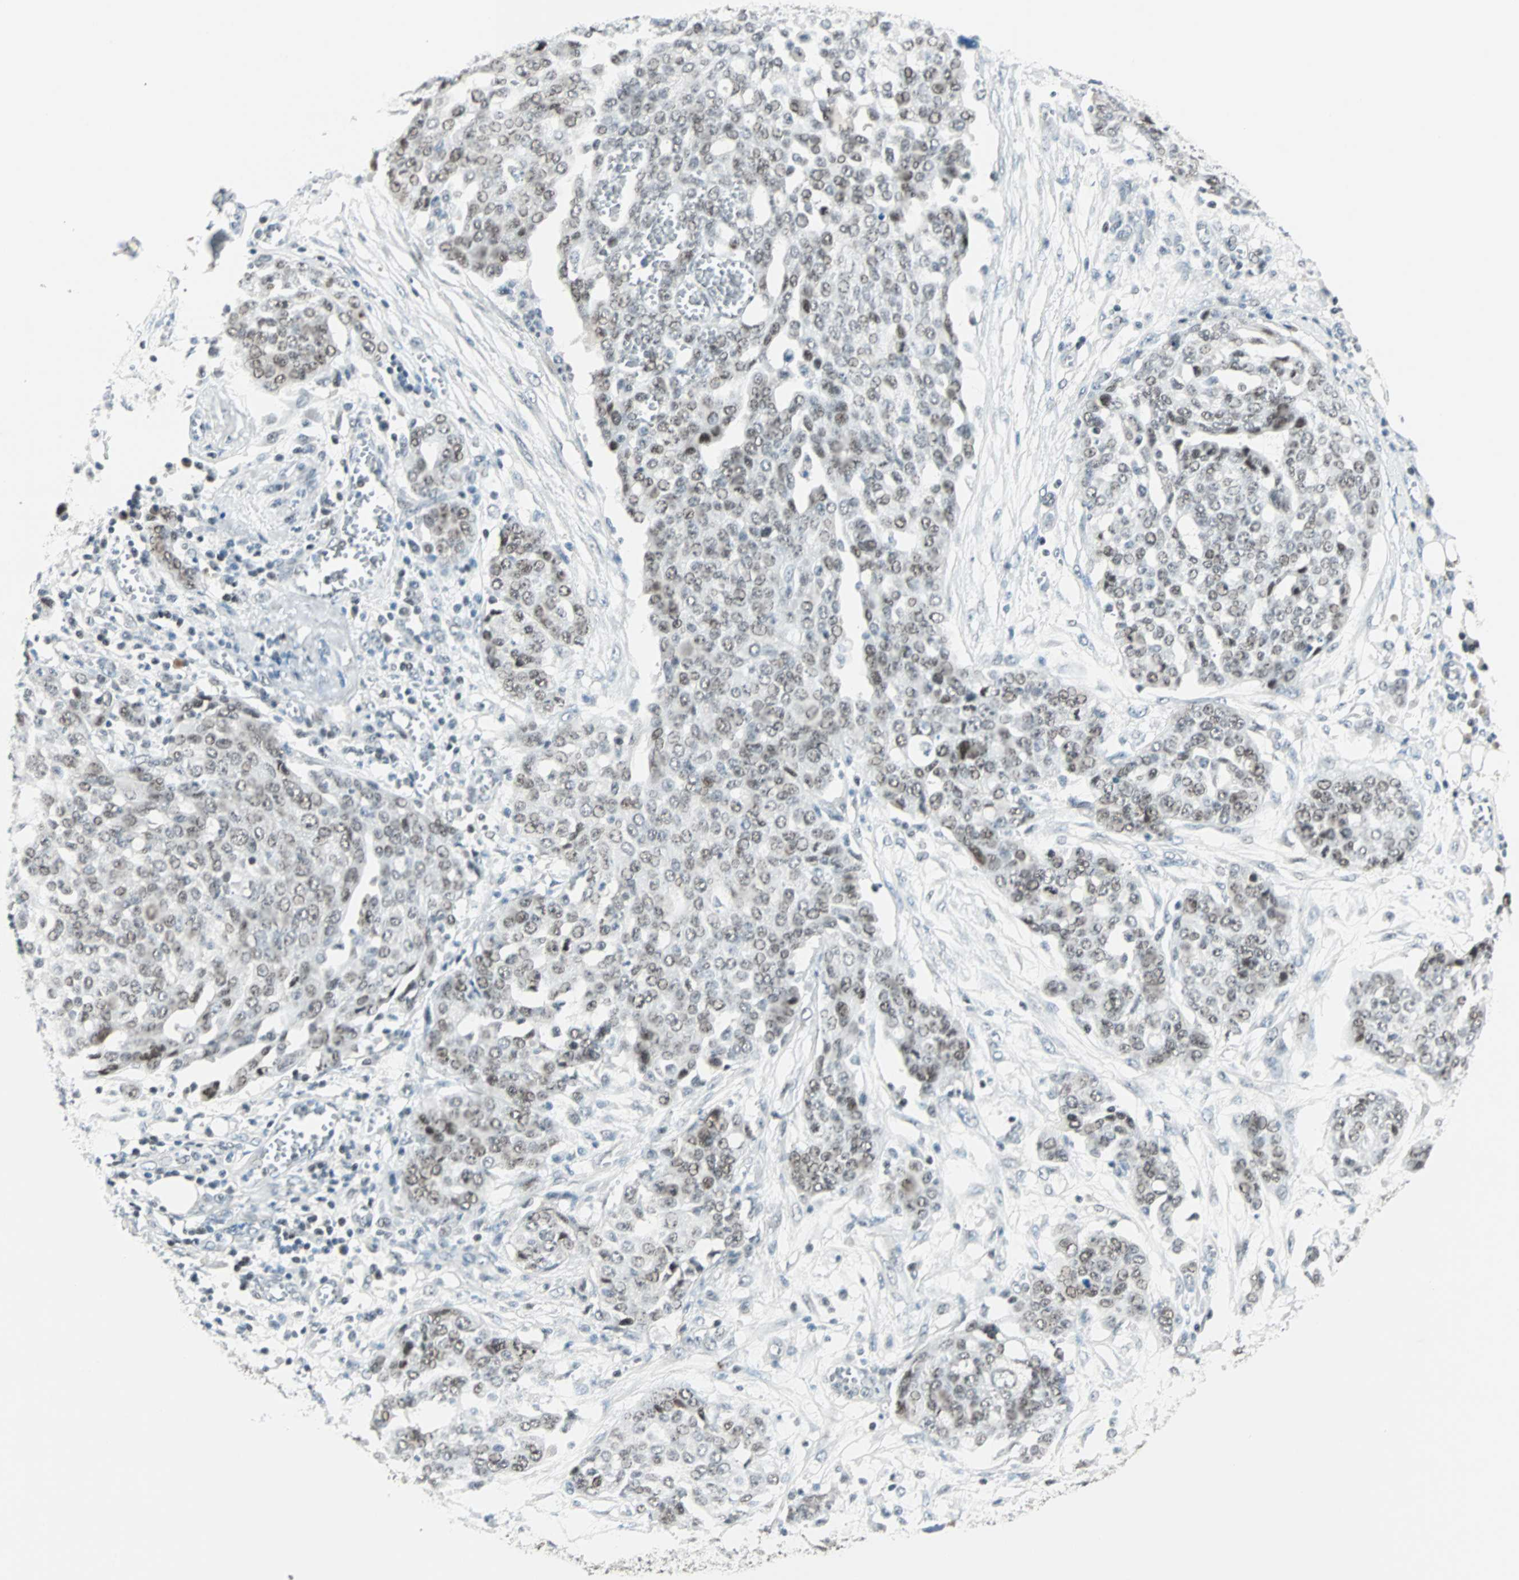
{"staining": {"intensity": "weak", "quantity": ">75%", "location": "nuclear"}, "tissue": "ovarian cancer", "cell_type": "Tumor cells", "image_type": "cancer", "snomed": [{"axis": "morphology", "description": "Cystadenocarcinoma, serous, NOS"}, {"axis": "topography", "description": "Soft tissue"}, {"axis": "topography", "description": "Ovary"}], "caption": "Brown immunohistochemical staining in human ovarian cancer (serous cystadenocarcinoma) reveals weak nuclear staining in approximately >75% of tumor cells.", "gene": "SIN3A", "patient": {"sex": "female", "age": 57}}